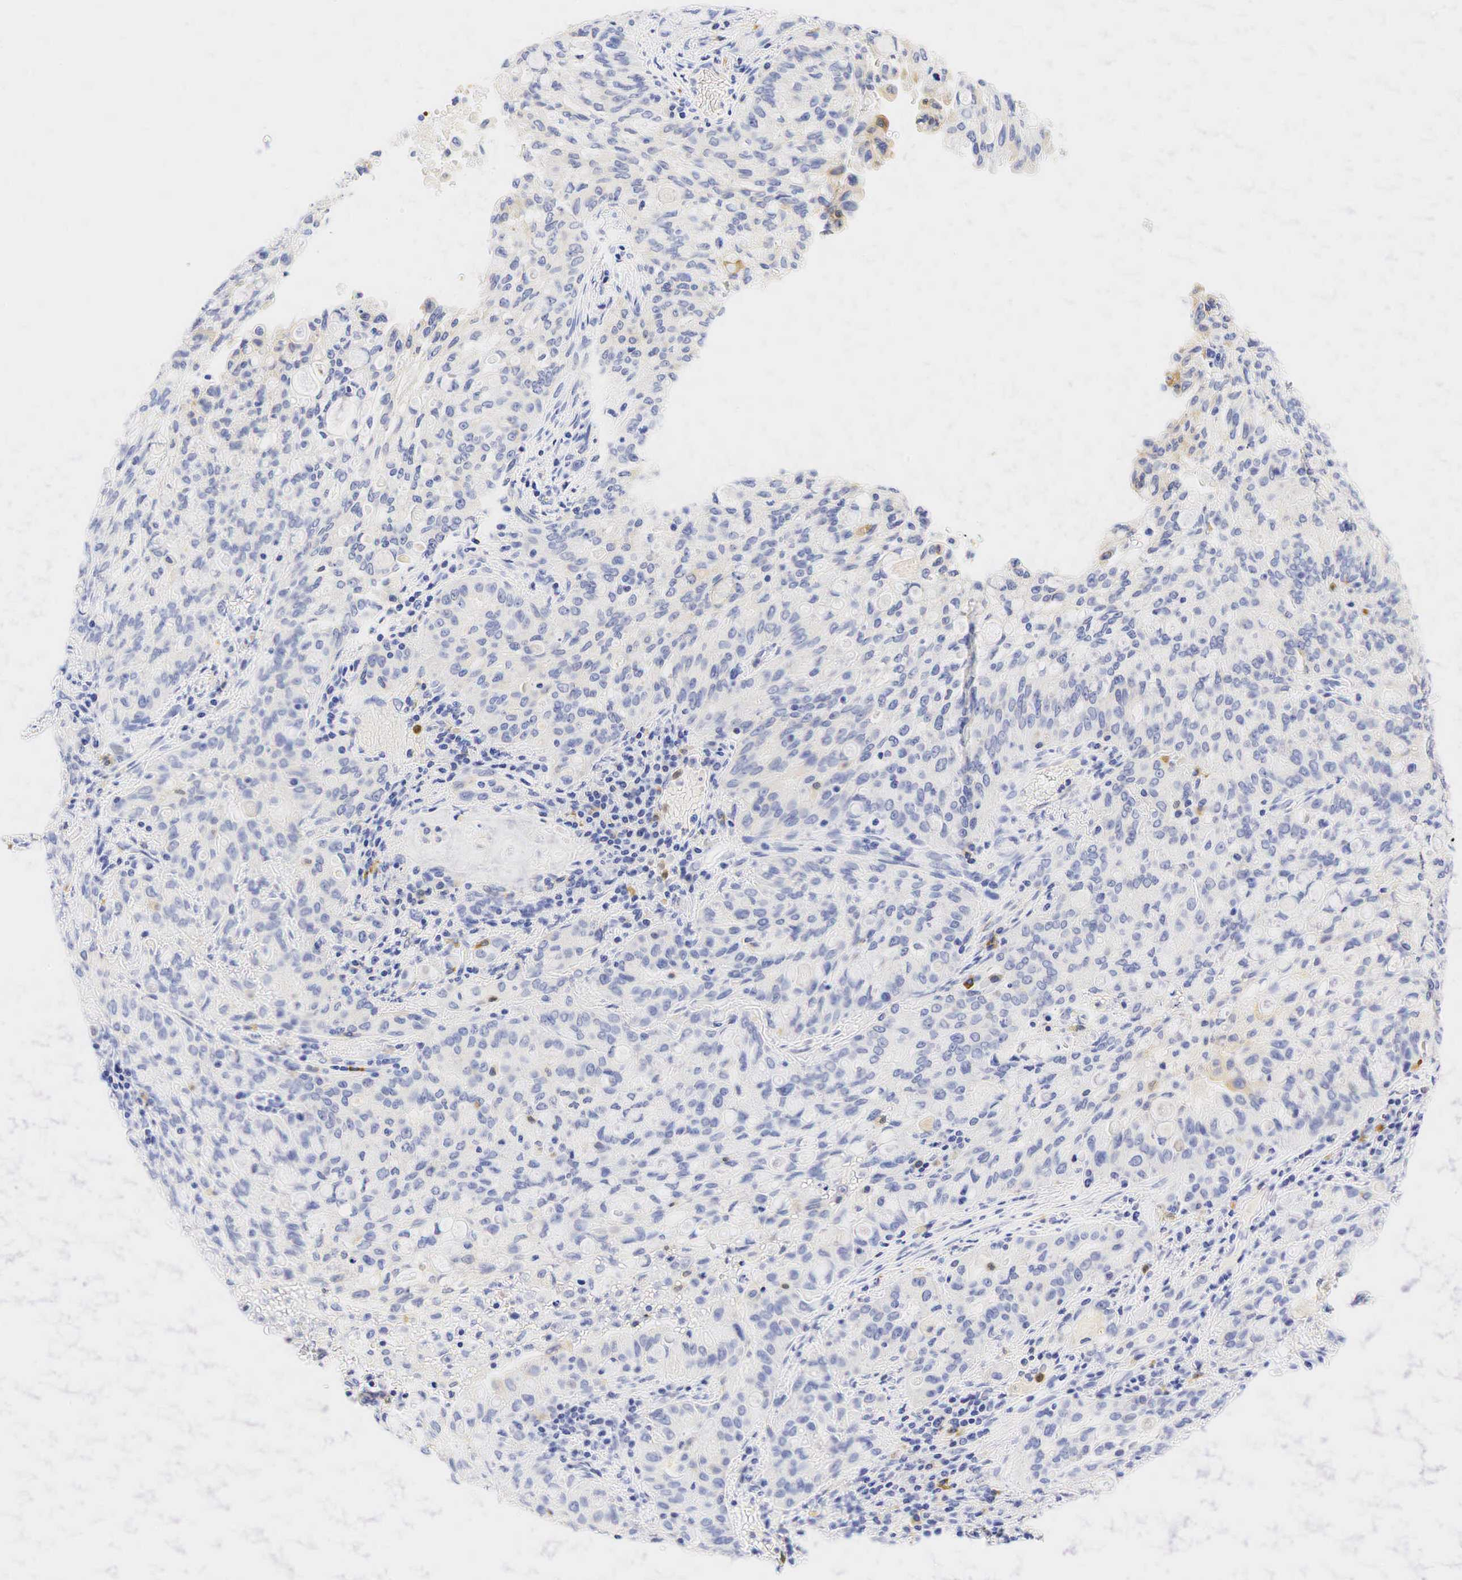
{"staining": {"intensity": "negative", "quantity": "none", "location": "none"}, "tissue": "lung cancer", "cell_type": "Tumor cells", "image_type": "cancer", "snomed": [{"axis": "morphology", "description": "Adenocarcinoma, NOS"}, {"axis": "topography", "description": "Lung"}], "caption": "Immunohistochemical staining of human lung cancer (adenocarcinoma) reveals no significant positivity in tumor cells.", "gene": "TNFRSF8", "patient": {"sex": "female", "age": 44}}